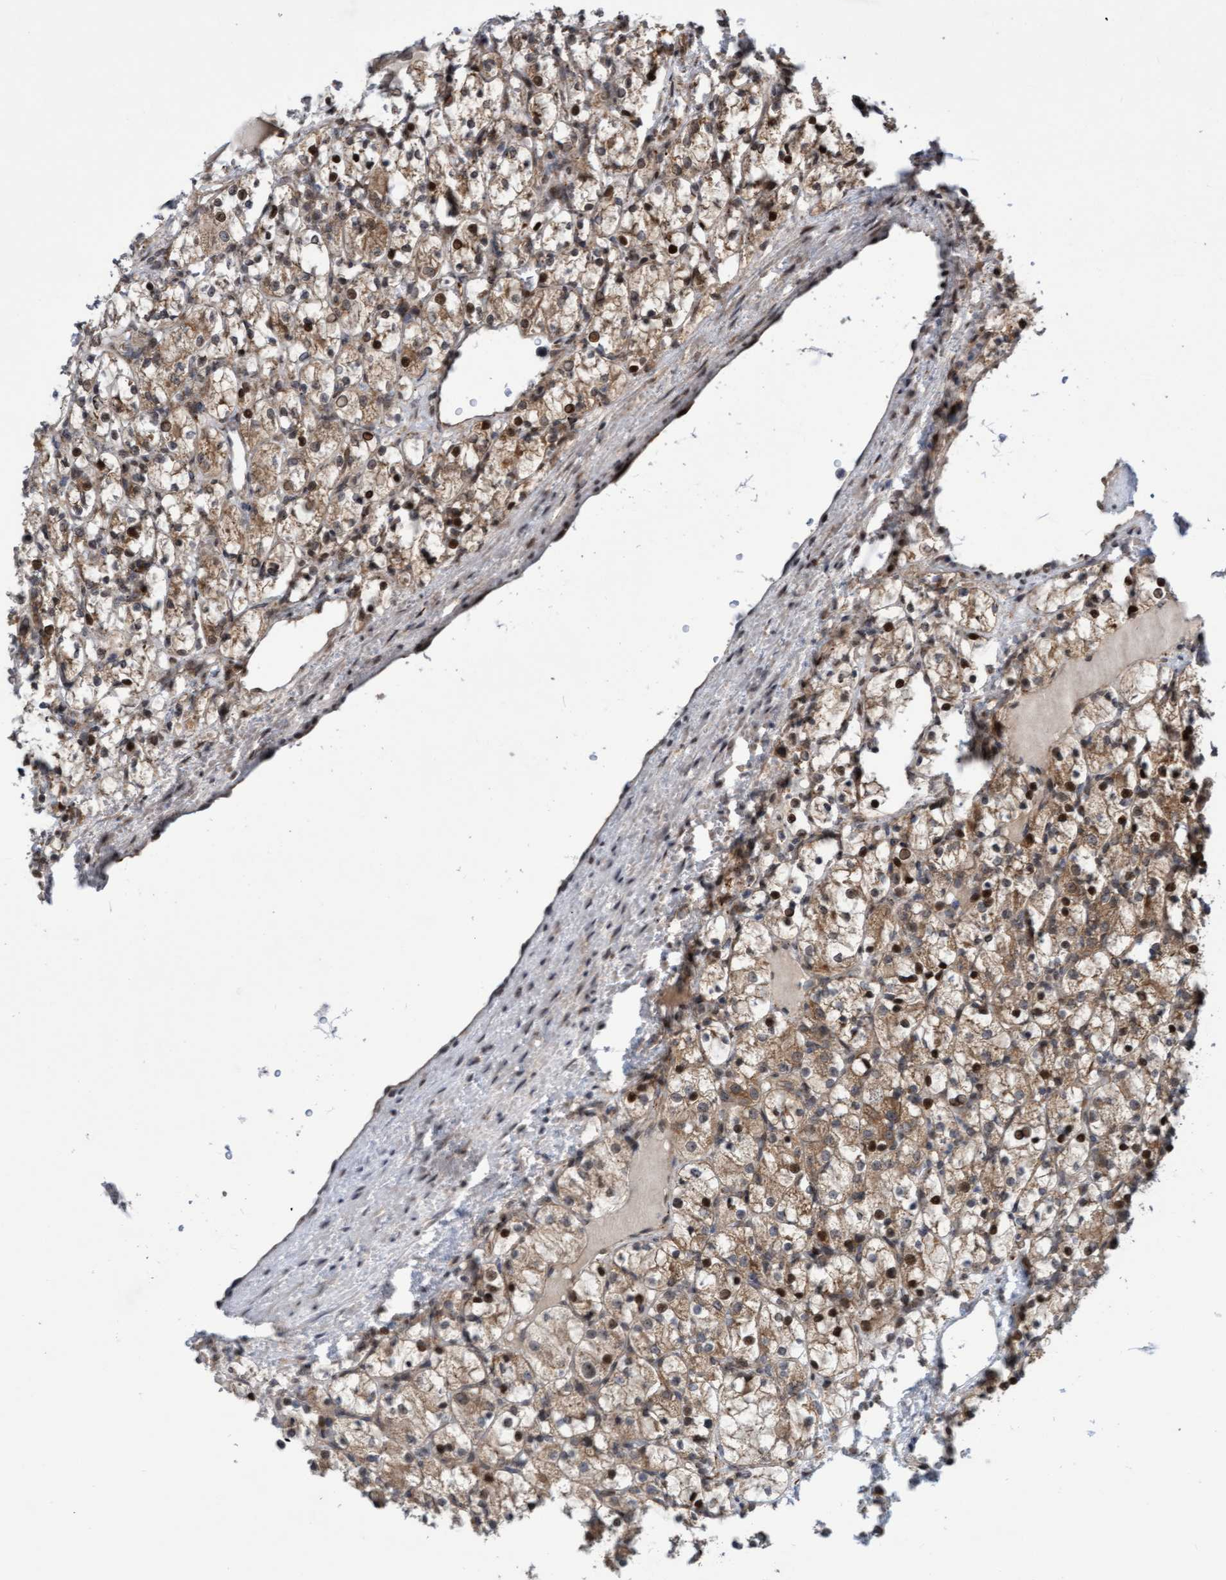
{"staining": {"intensity": "moderate", "quantity": ">75%", "location": "cytoplasmic/membranous"}, "tissue": "renal cancer", "cell_type": "Tumor cells", "image_type": "cancer", "snomed": [{"axis": "morphology", "description": "Adenocarcinoma, NOS"}, {"axis": "topography", "description": "Kidney"}], "caption": "Immunohistochemistry (IHC) (DAB (3,3'-diaminobenzidine)) staining of human adenocarcinoma (renal) displays moderate cytoplasmic/membranous protein positivity in approximately >75% of tumor cells.", "gene": "TANC2", "patient": {"sex": "female", "age": 69}}